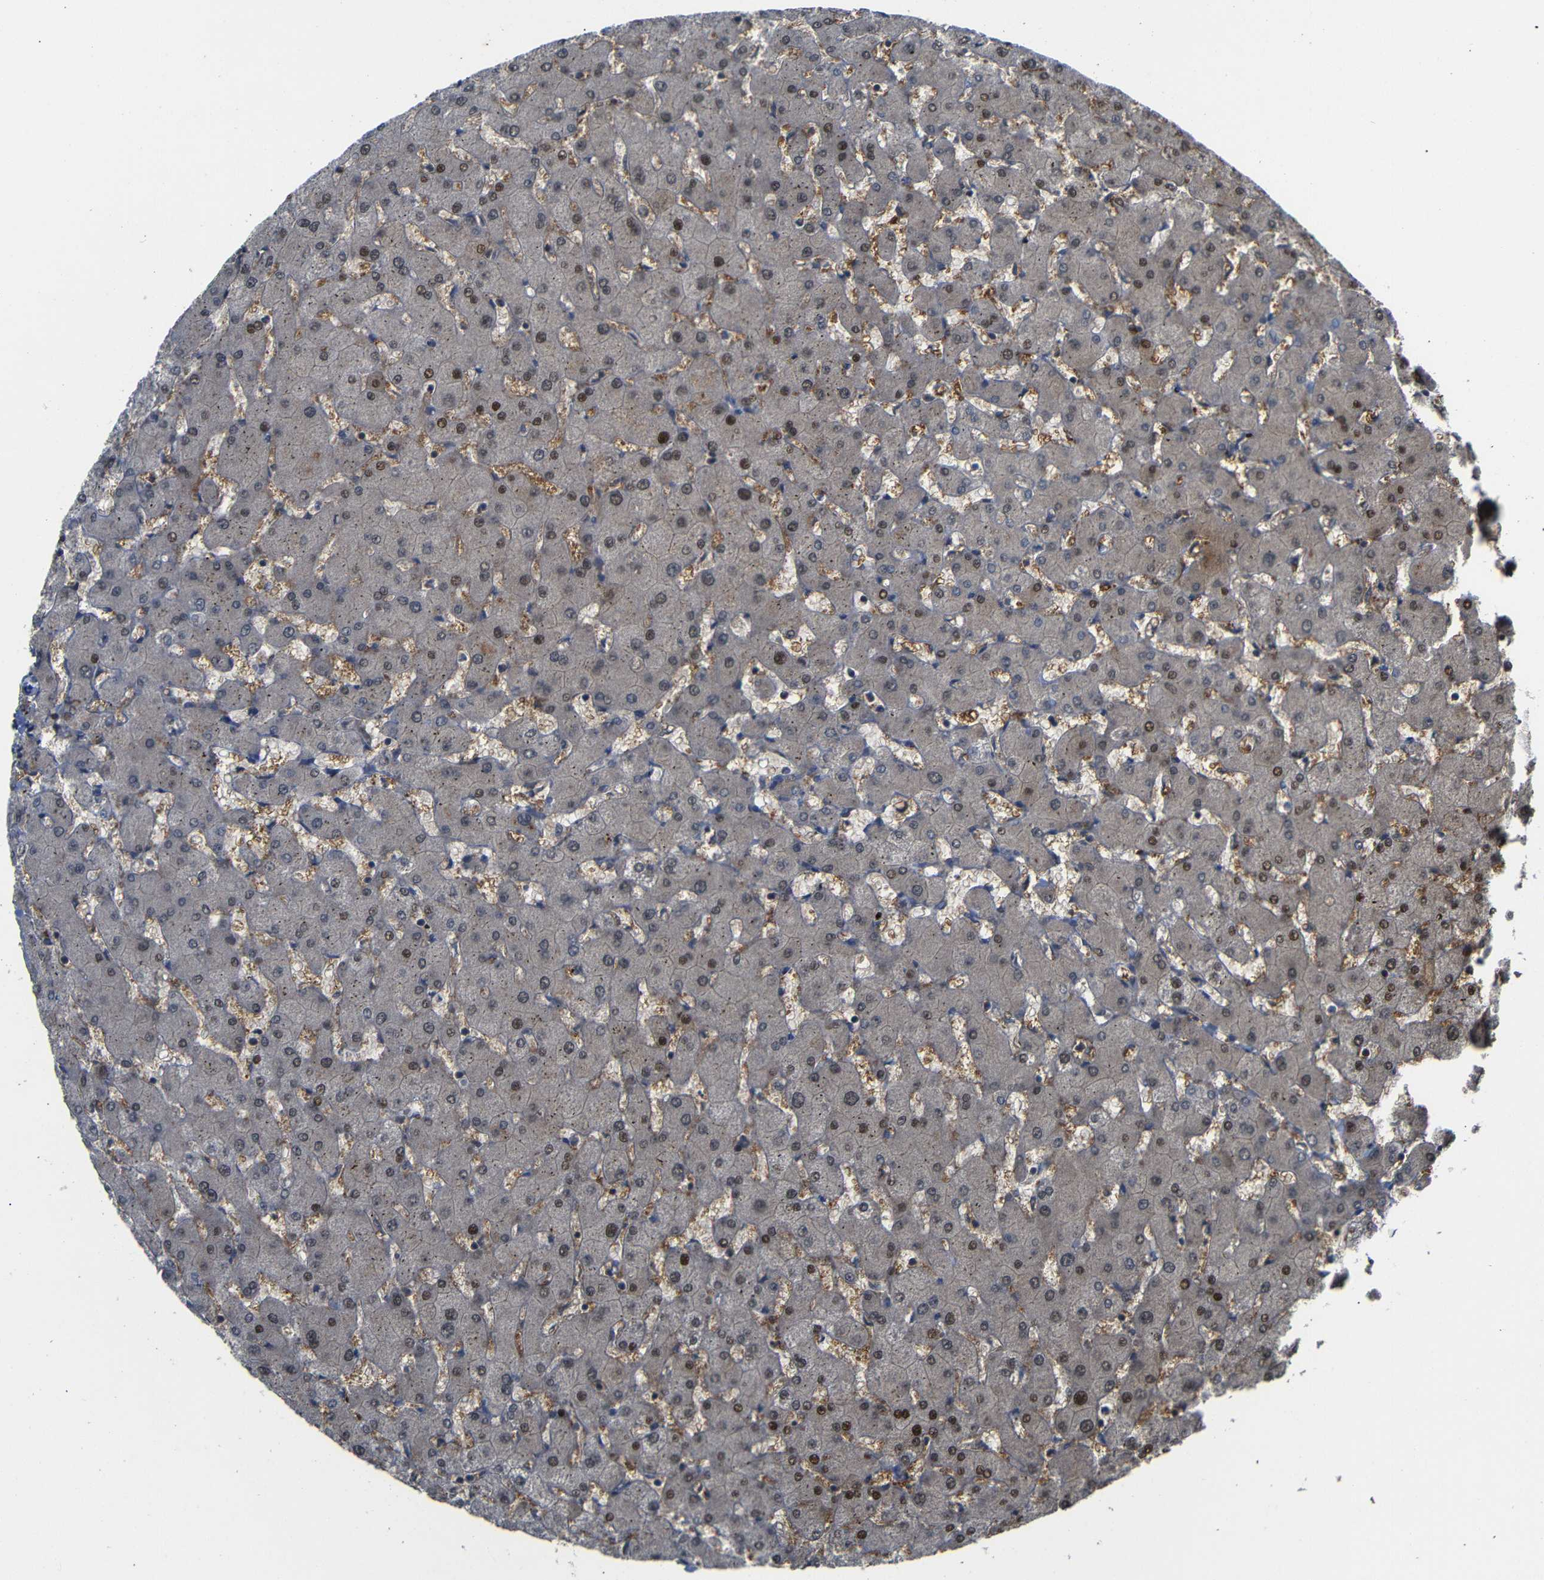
{"staining": {"intensity": "weak", "quantity": ">75%", "location": "cytoplasmic/membranous"}, "tissue": "liver", "cell_type": "Cholangiocytes", "image_type": "normal", "snomed": [{"axis": "morphology", "description": "Normal tissue, NOS"}, {"axis": "topography", "description": "Liver"}], "caption": "Liver stained with immunohistochemistry reveals weak cytoplasmic/membranous expression in about >75% of cholangiocytes. (DAB = brown stain, brightfield microscopy at high magnification).", "gene": "ATG12", "patient": {"sex": "female", "age": 63}}